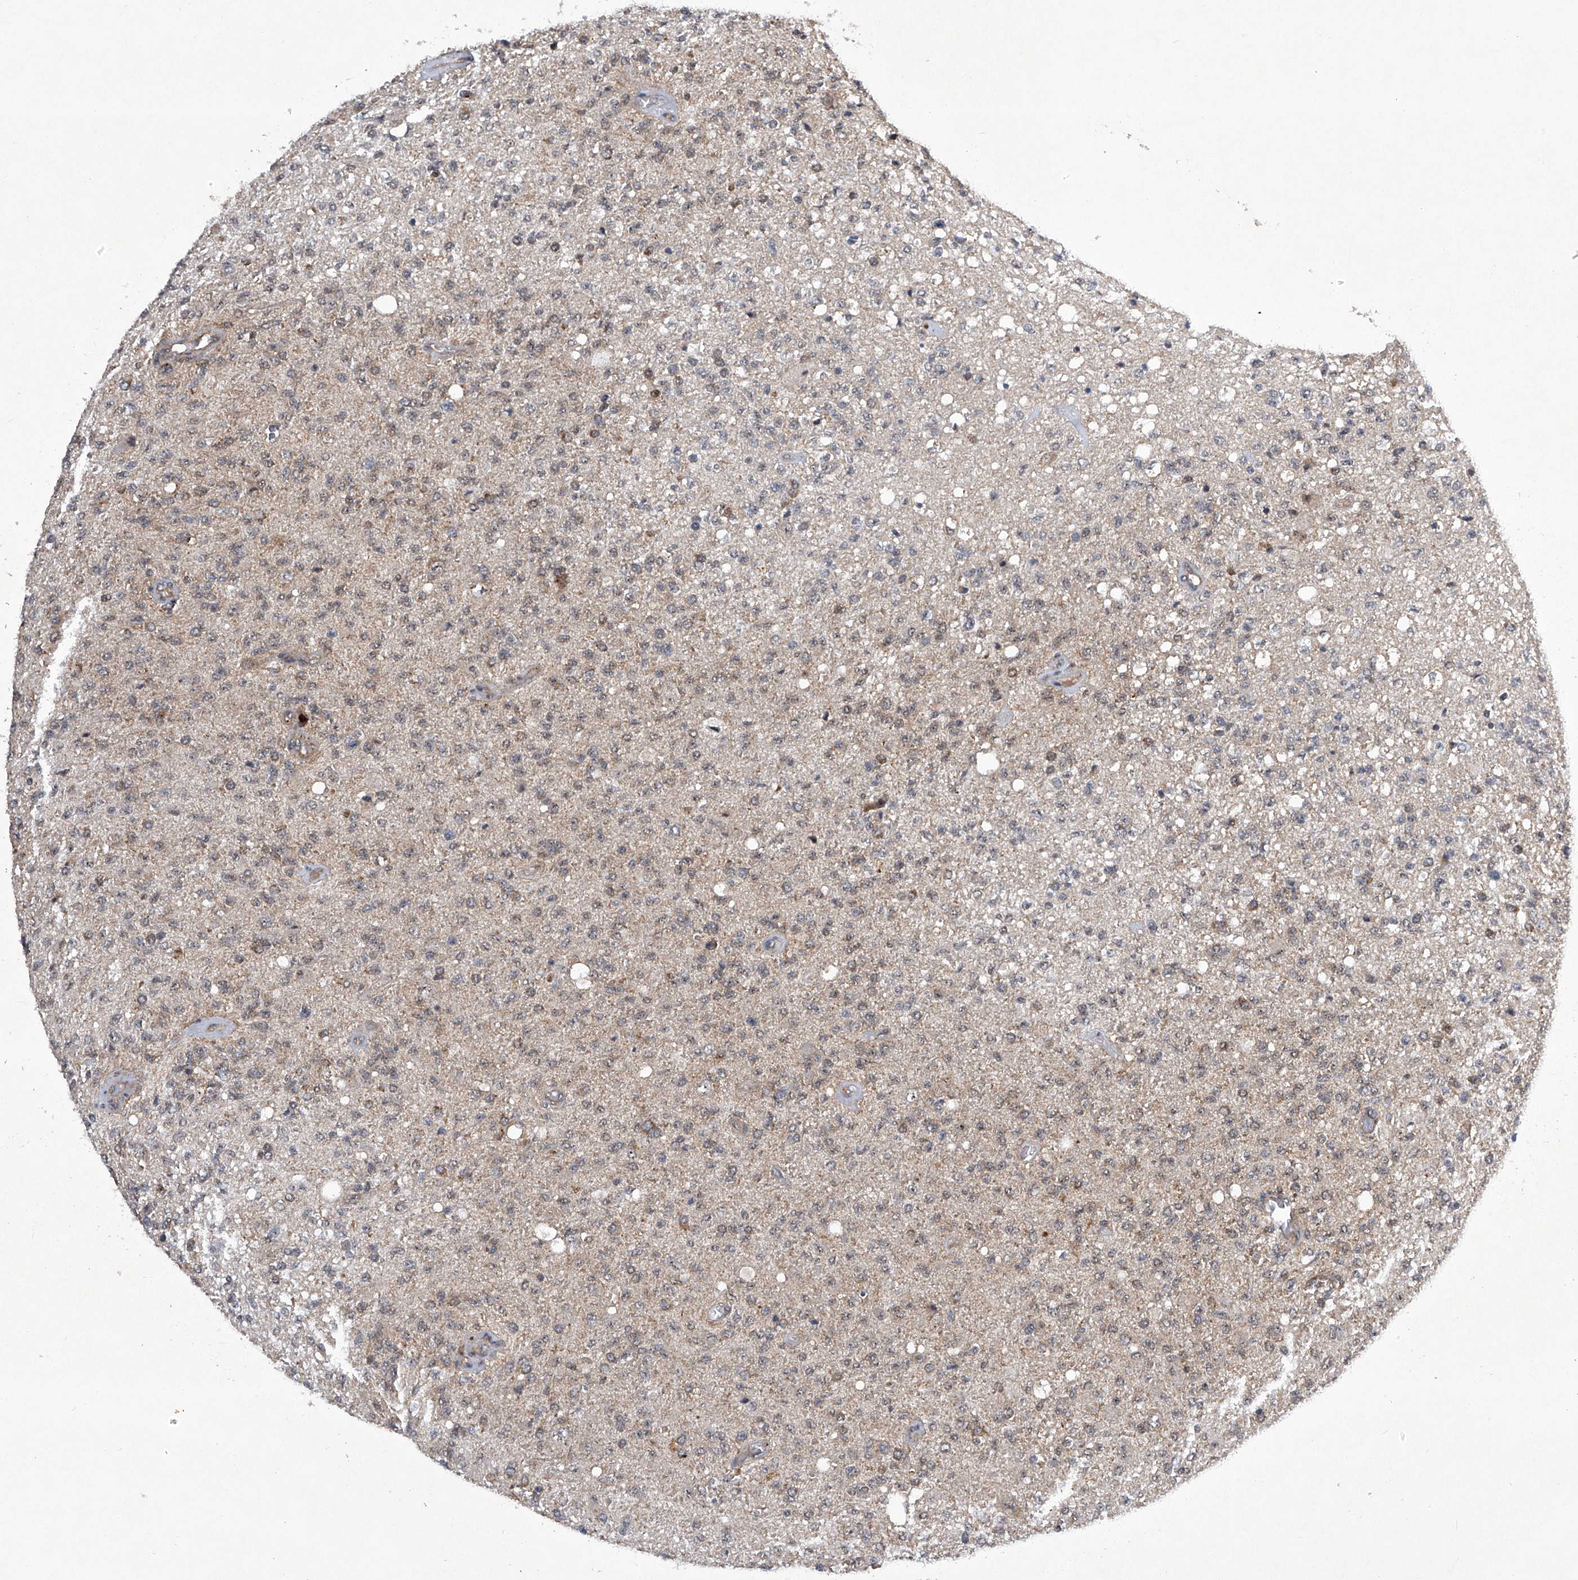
{"staining": {"intensity": "weak", "quantity": "<25%", "location": "nuclear"}, "tissue": "glioma", "cell_type": "Tumor cells", "image_type": "cancer", "snomed": [{"axis": "morphology", "description": "Normal tissue, NOS"}, {"axis": "morphology", "description": "Glioma, malignant, High grade"}, {"axis": "topography", "description": "Cerebral cortex"}], "caption": "High magnification brightfield microscopy of malignant glioma (high-grade) stained with DAB (3,3'-diaminobenzidine) (brown) and counterstained with hematoxylin (blue): tumor cells show no significant staining.", "gene": "CISH", "patient": {"sex": "male", "age": 77}}